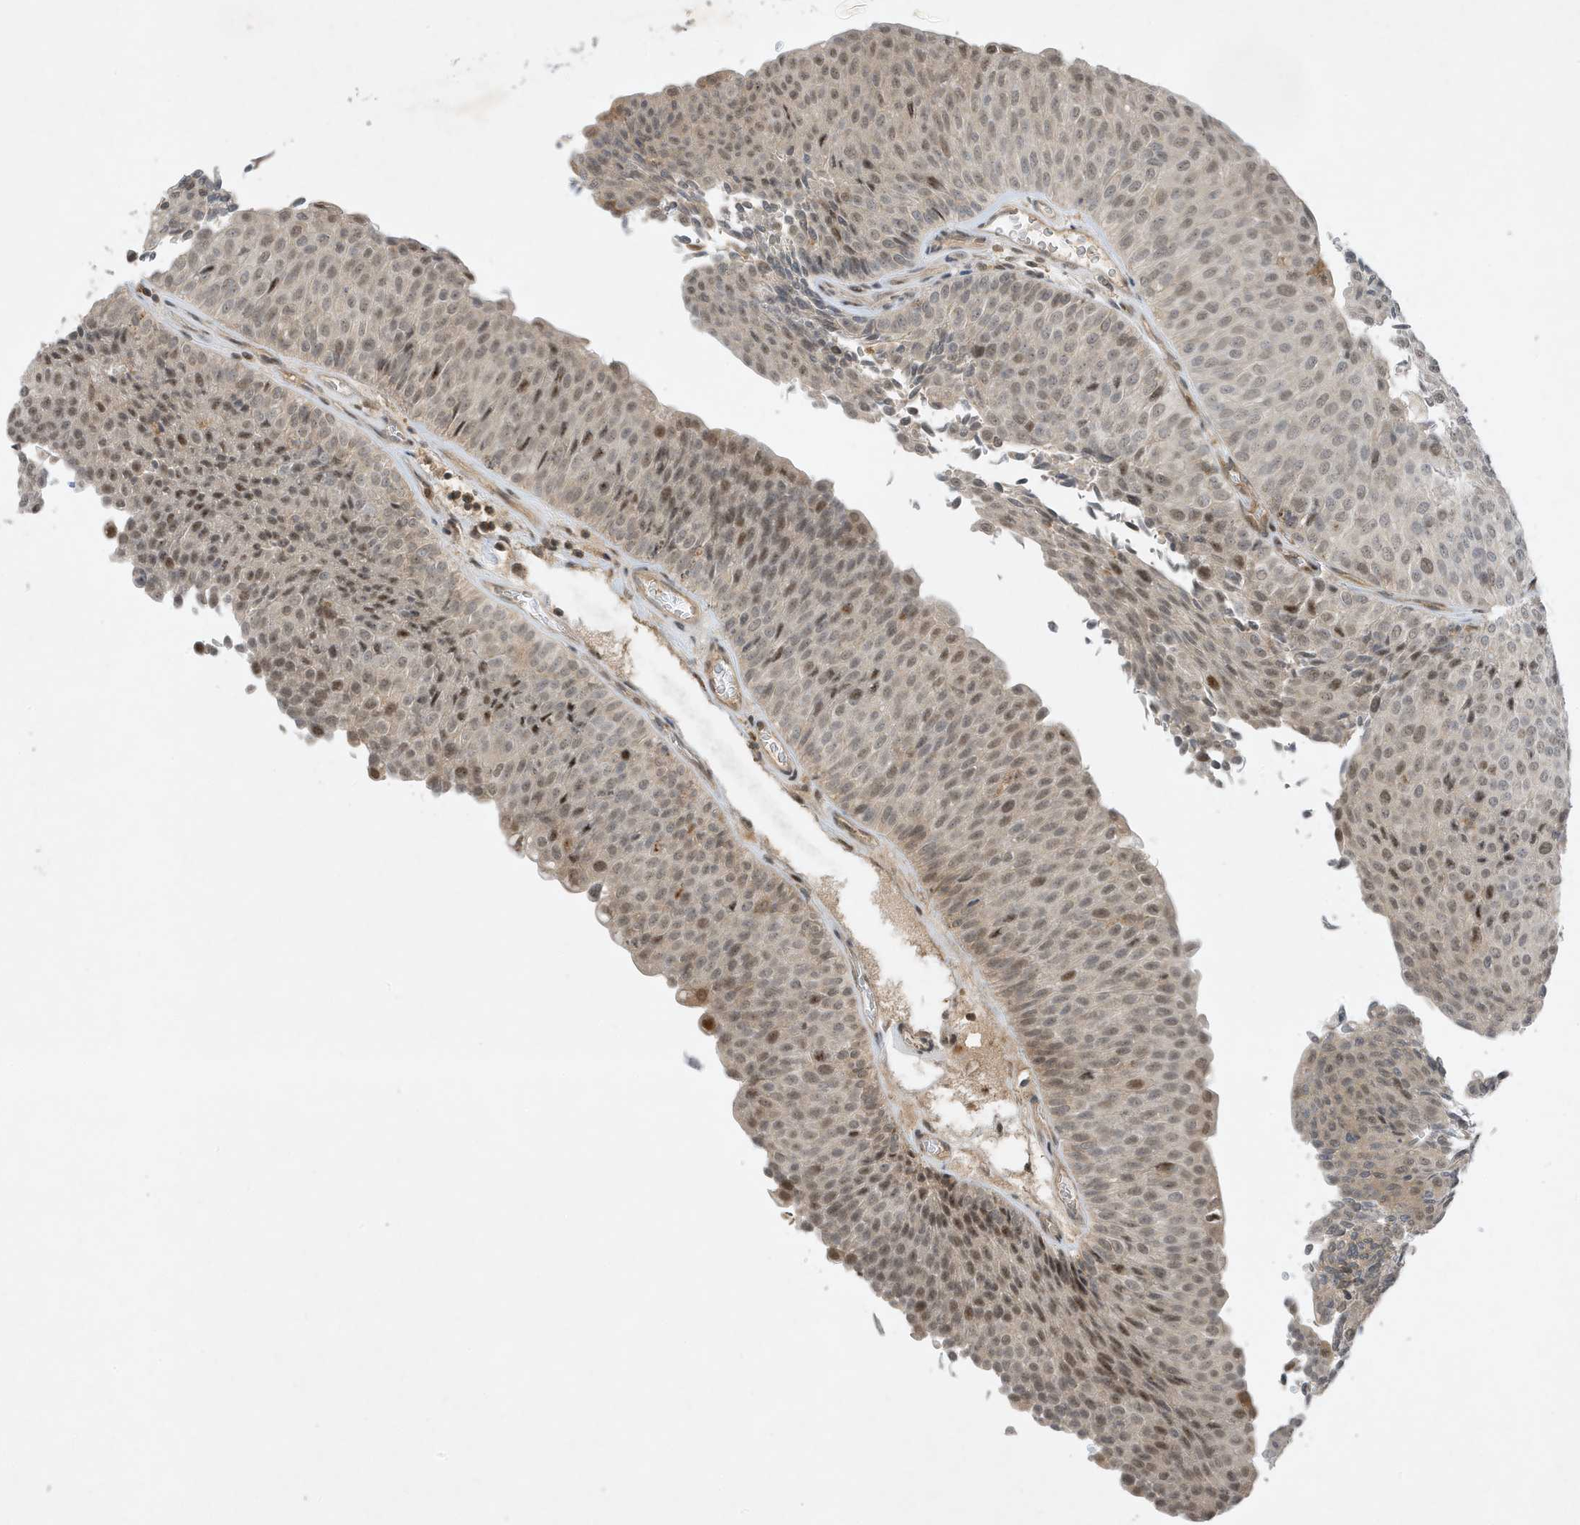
{"staining": {"intensity": "moderate", "quantity": ">75%", "location": "nuclear"}, "tissue": "urothelial cancer", "cell_type": "Tumor cells", "image_type": "cancer", "snomed": [{"axis": "morphology", "description": "Urothelial carcinoma, Low grade"}, {"axis": "topography", "description": "Urinary bladder"}], "caption": "Urothelial cancer stained for a protein (brown) exhibits moderate nuclear positive staining in approximately >75% of tumor cells.", "gene": "MAST3", "patient": {"sex": "male", "age": 78}}